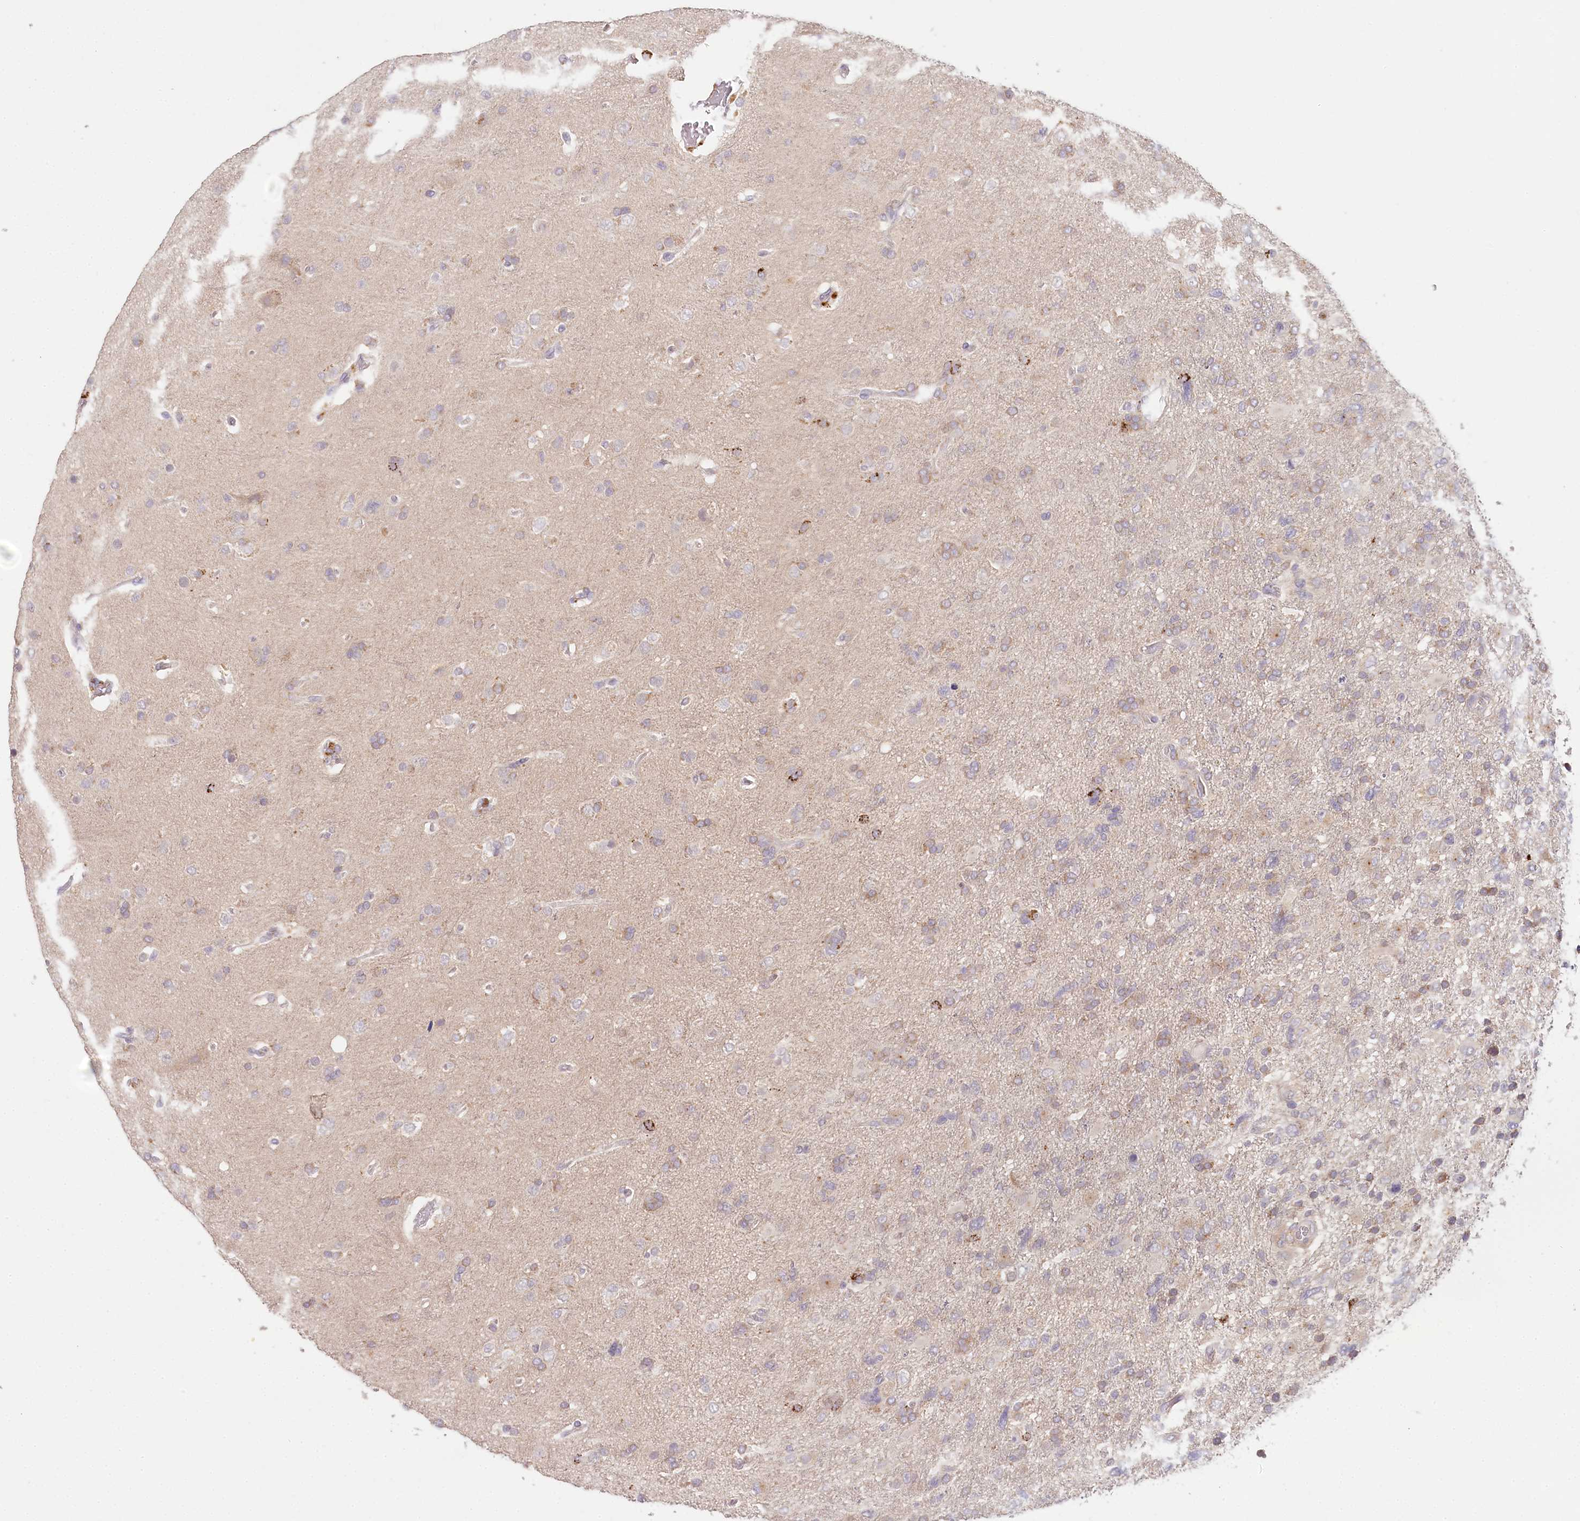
{"staining": {"intensity": "weak", "quantity": "<25%", "location": "cytoplasmic/membranous"}, "tissue": "glioma", "cell_type": "Tumor cells", "image_type": "cancer", "snomed": [{"axis": "morphology", "description": "Glioma, malignant, High grade"}, {"axis": "topography", "description": "Brain"}], "caption": "Image shows no protein expression in tumor cells of glioma tissue.", "gene": "DAPK1", "patient": {"sex": "male", "age": 61}}